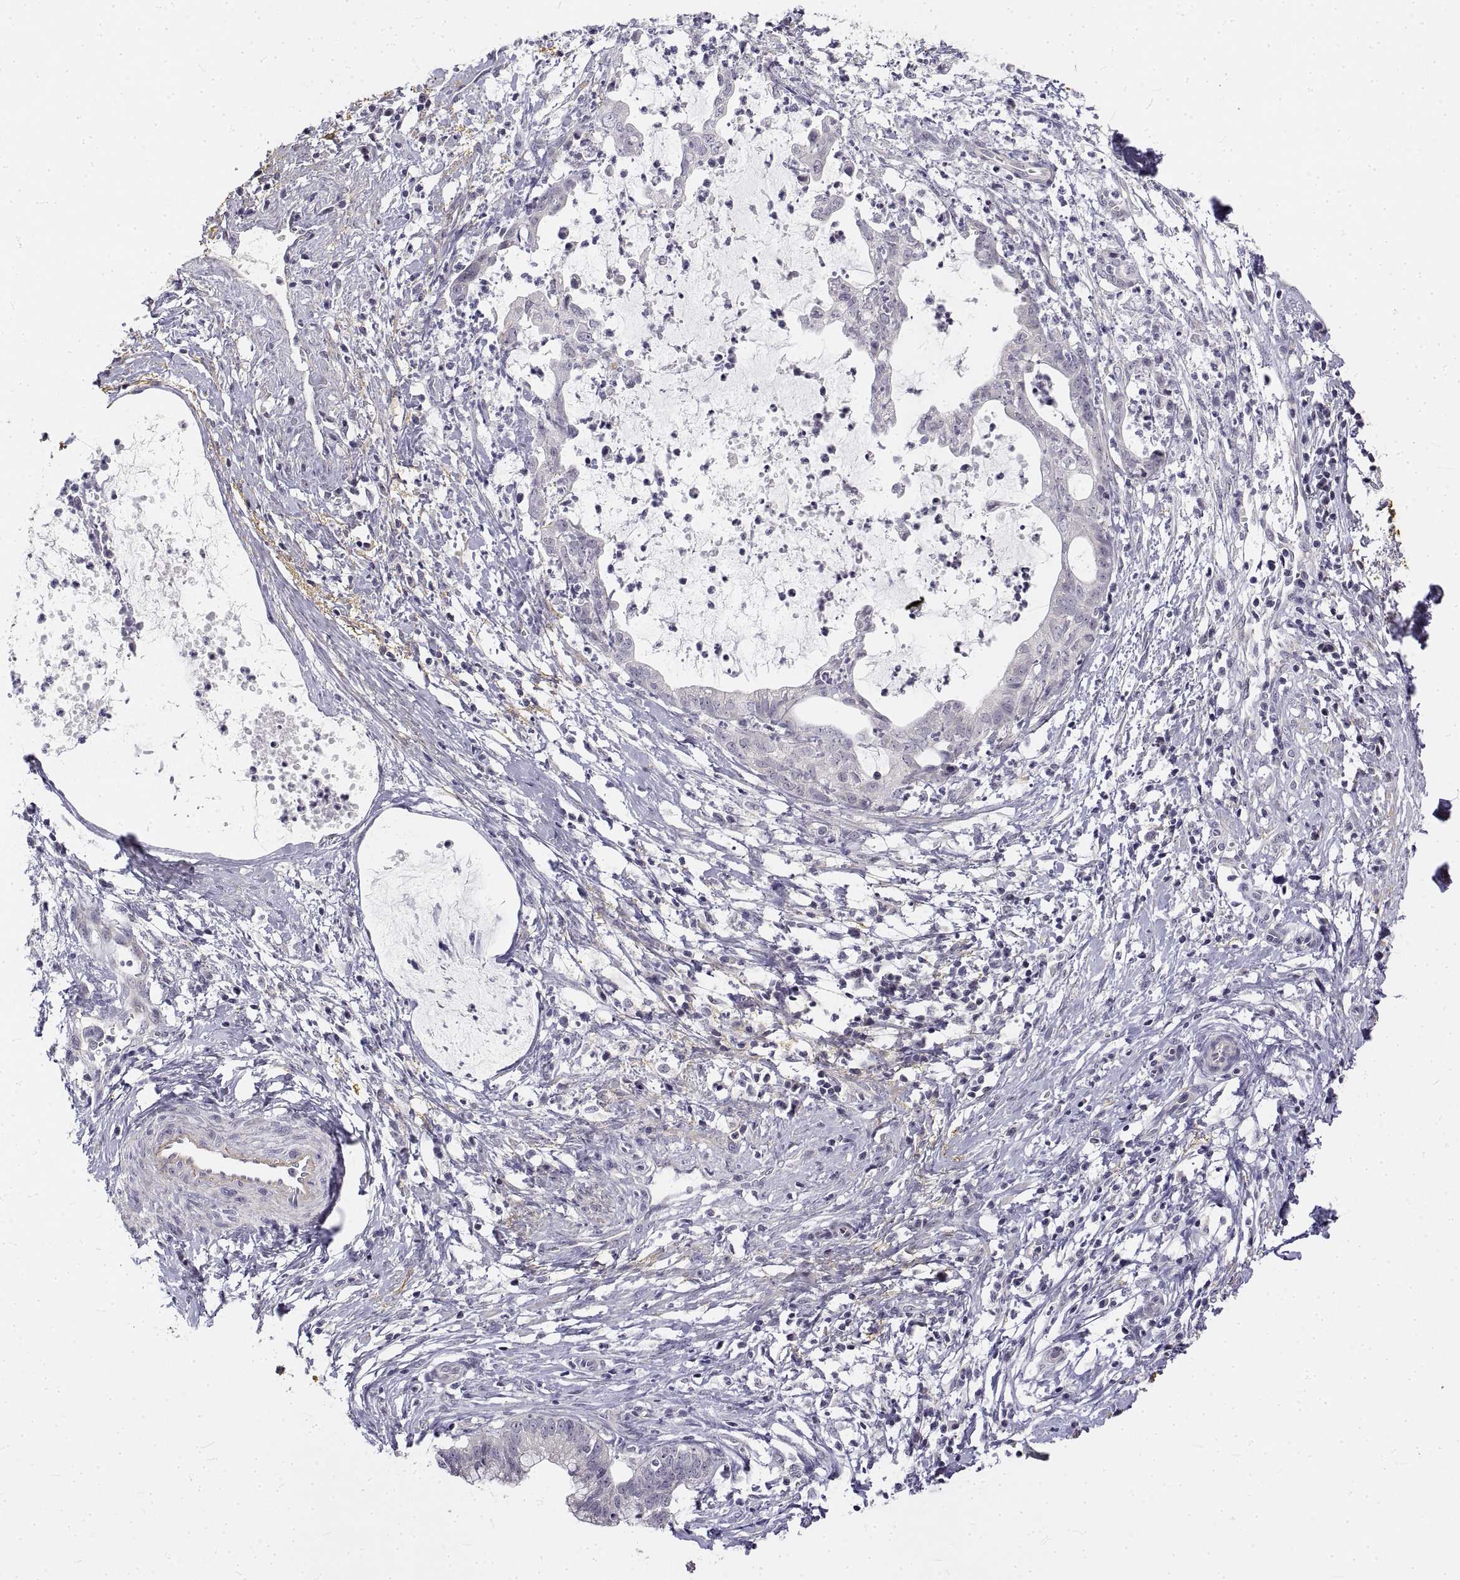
{"staining": {"intensity": "negative", "quantity": "none", "location": "none"}, "tissue": "cervical cancer", "cell_type": "Tumor cells", "image_type": "cancer", "snomed": [{"axis": "morphology", "description": "Normal tissue, NOS"}, {"axis": "morphology", "description": "Adenocarcinoma, NOS"}, {"axis": "topography", "description": "Cervix"}], "caption": "A high-resolution photomicrograph shows IHC staining of cervical cancer, which reveals no significant expression in tumor cells.", "gene": "ANO2", "patient": {"sex": "female", "age": 38}}